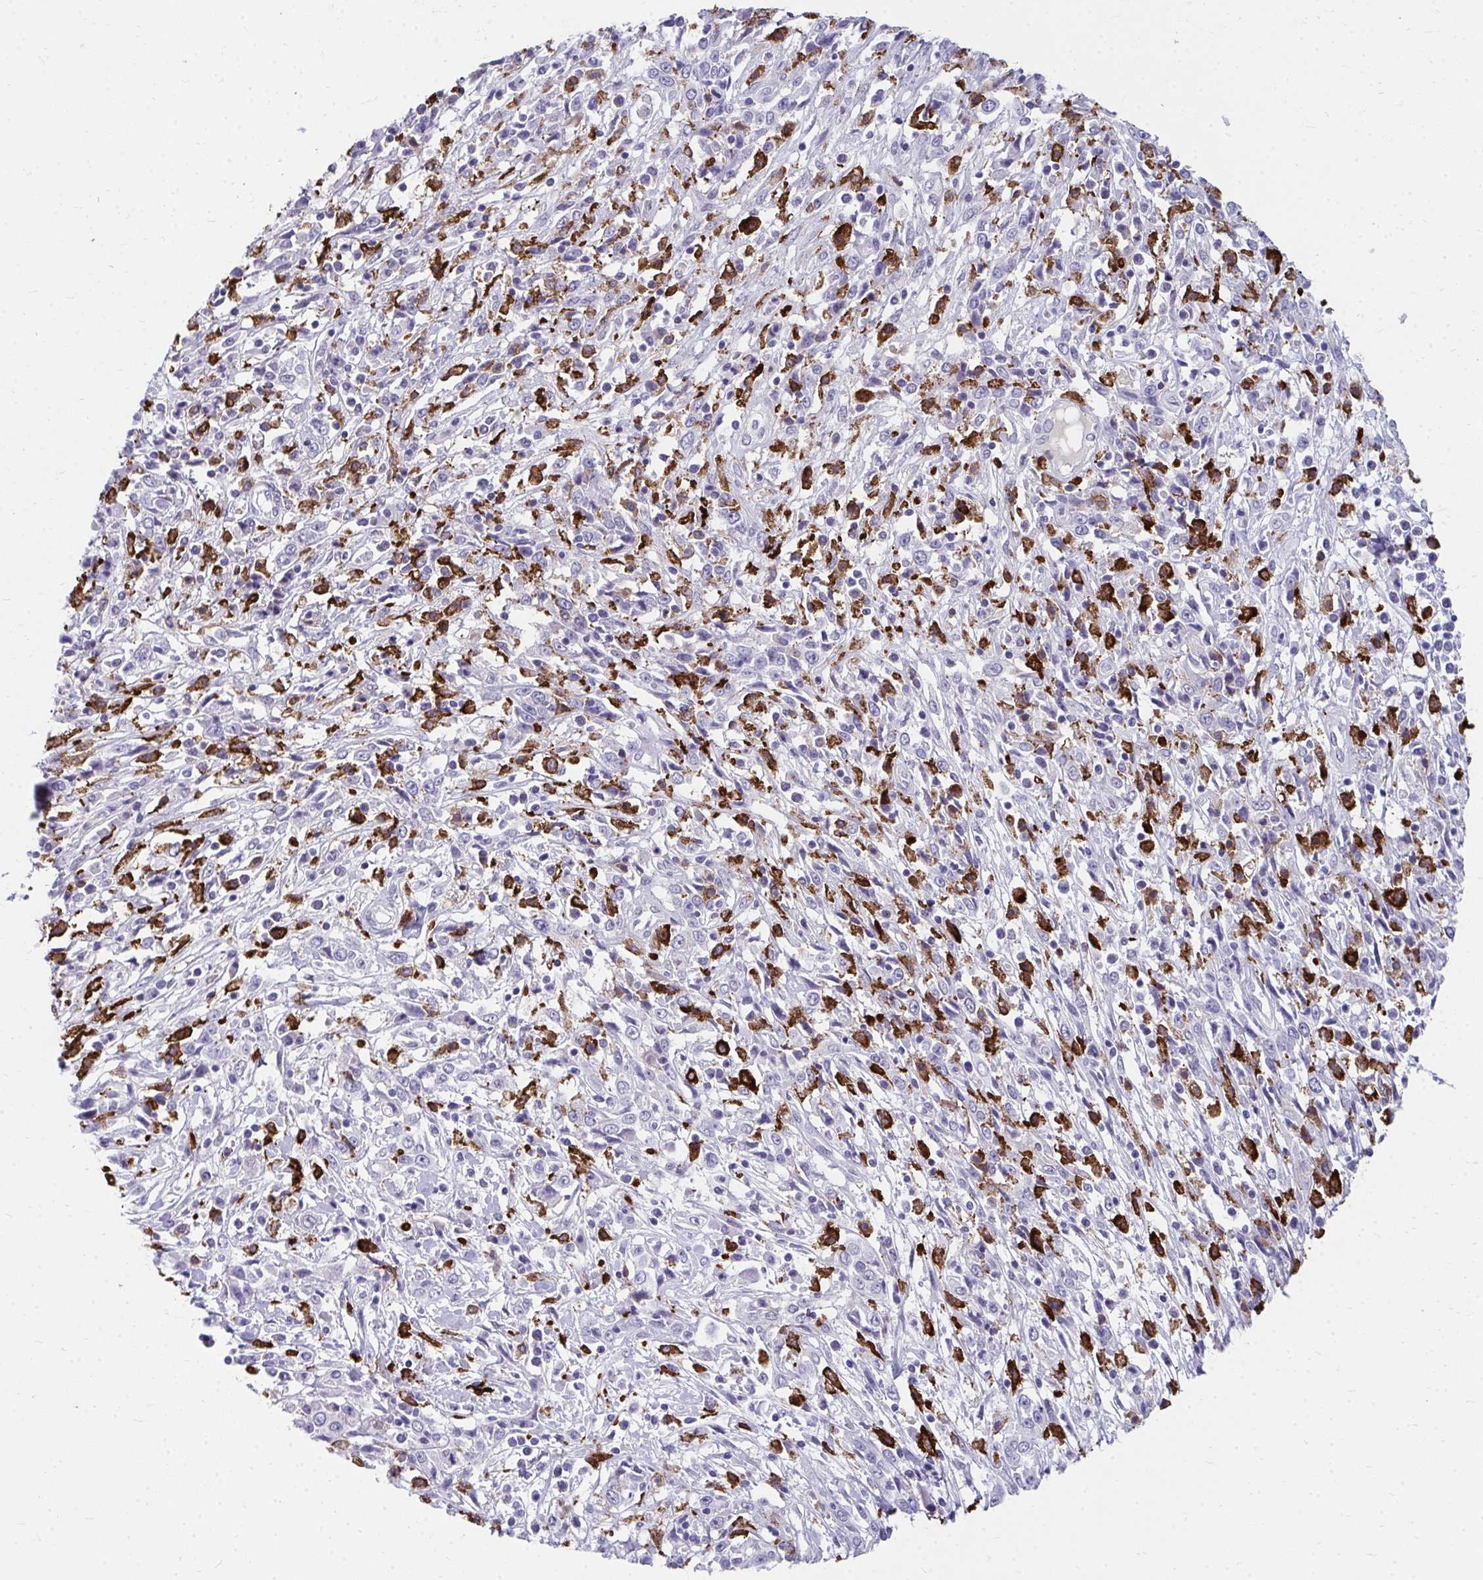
{"staining": {"intensity": "negative", "quantity": "none", "location": "none"}, "tissue": "cervical cancer", "cell_type": "Tumor cells", "image_type": "cancer", "snomed": [{"axis": "morphology", "description": "Adenocarcinoma, NOS"}, {"axis": "topography", "description": "Cervix"}], "caption": "The immunohistochemistry image has no significant staining in tumor cells of cervical adenocarcinoma tissue.", "gene": "CD163", "patient": {"sex": "female", "age": 40}}